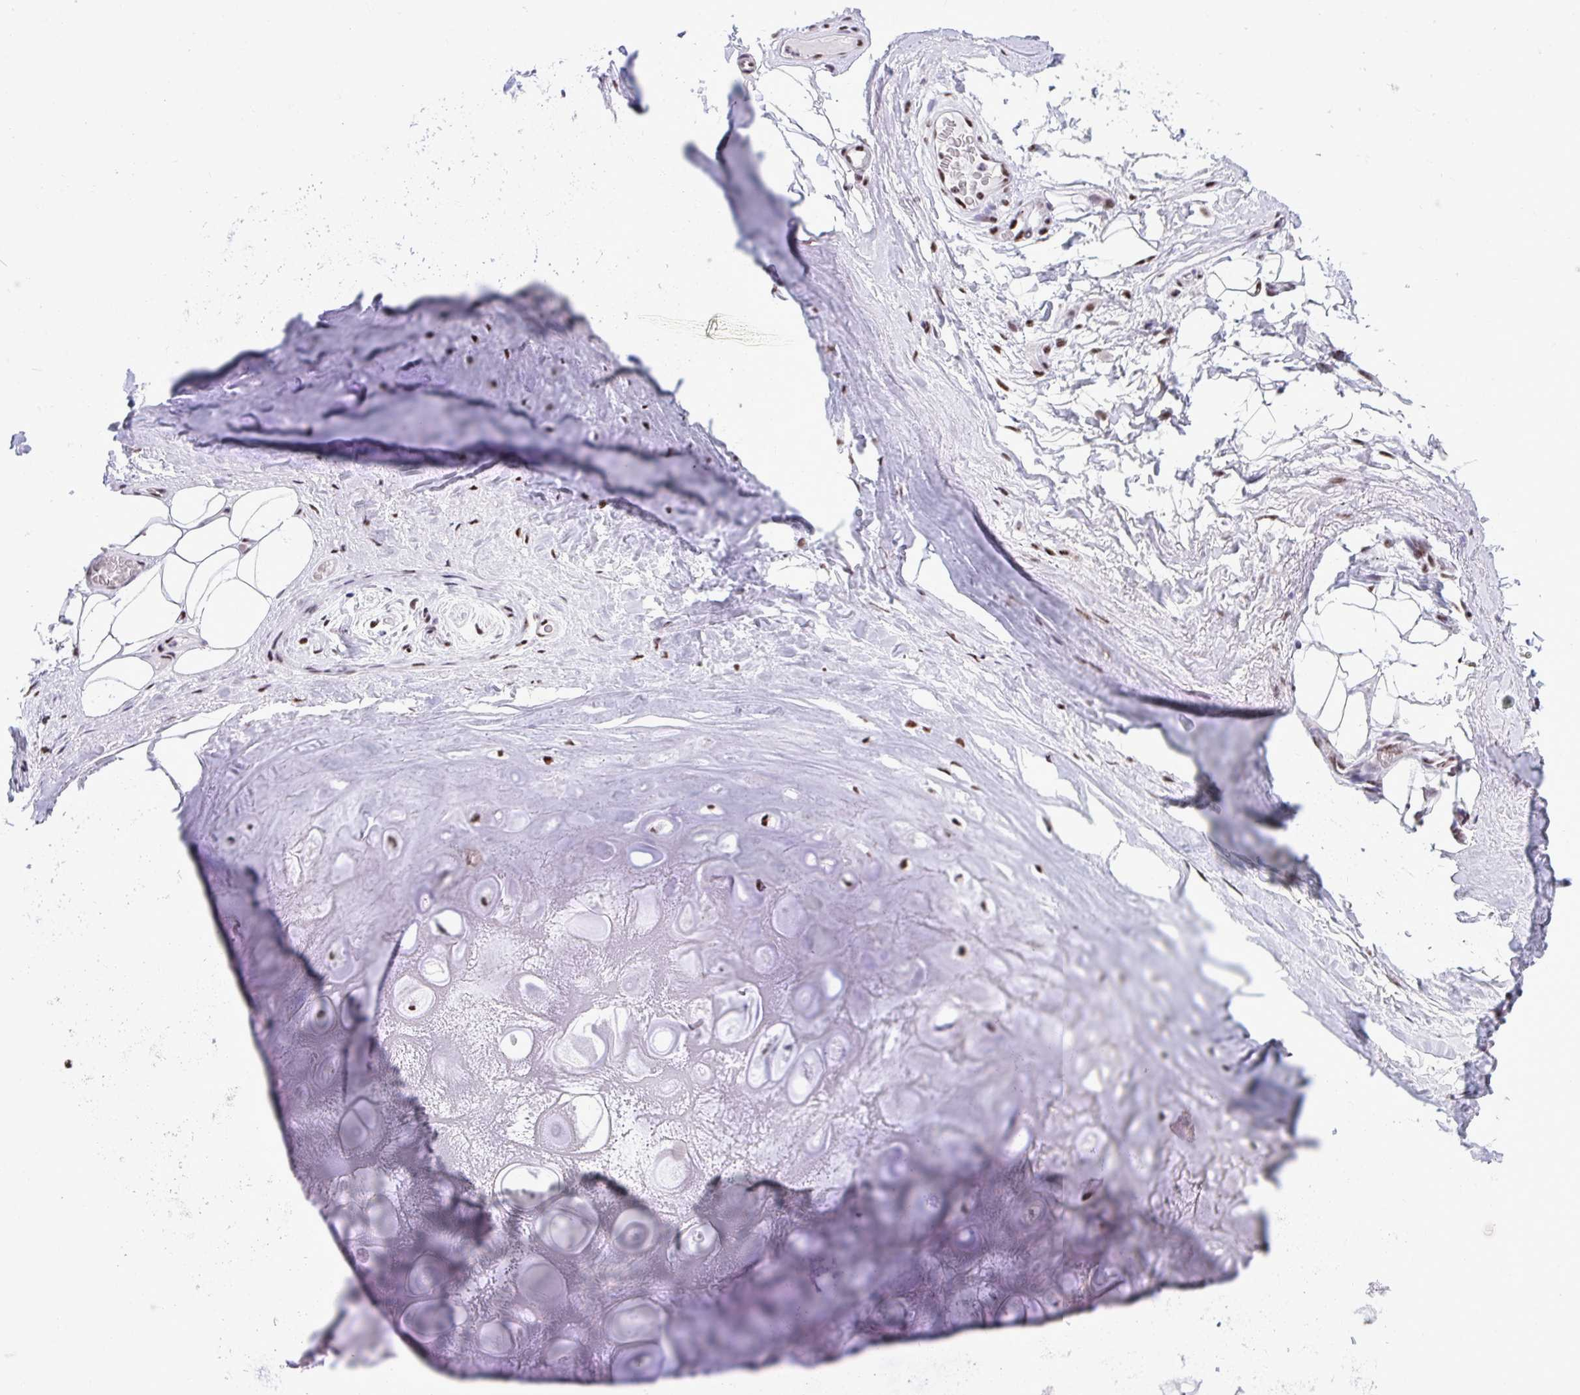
{"staining": {"intensity": "negative", "quantity": "none", "location": "none"}, "tissue": "adipose tissue", "cell_type": "Adipocytes", "image_type": "normal", "snomed": [{"axis": "morphology", "description": "Normal tissue, NOS"}, {"axis": "topography", "description": "Lymph node"}, {"axis": "topography", "description": "Cartilage tissue"}, {"axis": "topography", "description": "Nasopharynx"}], "caption": "Histopathology image shows no significant protein positivity in adipocytes of benign adipose tissue. Brightfield microscopy of IHC stained with DAB (brown) and hematoxylin (blue), captured at high magnification.", "gene": "PELP1", "patient": {"sex": "male", "age": 63}}